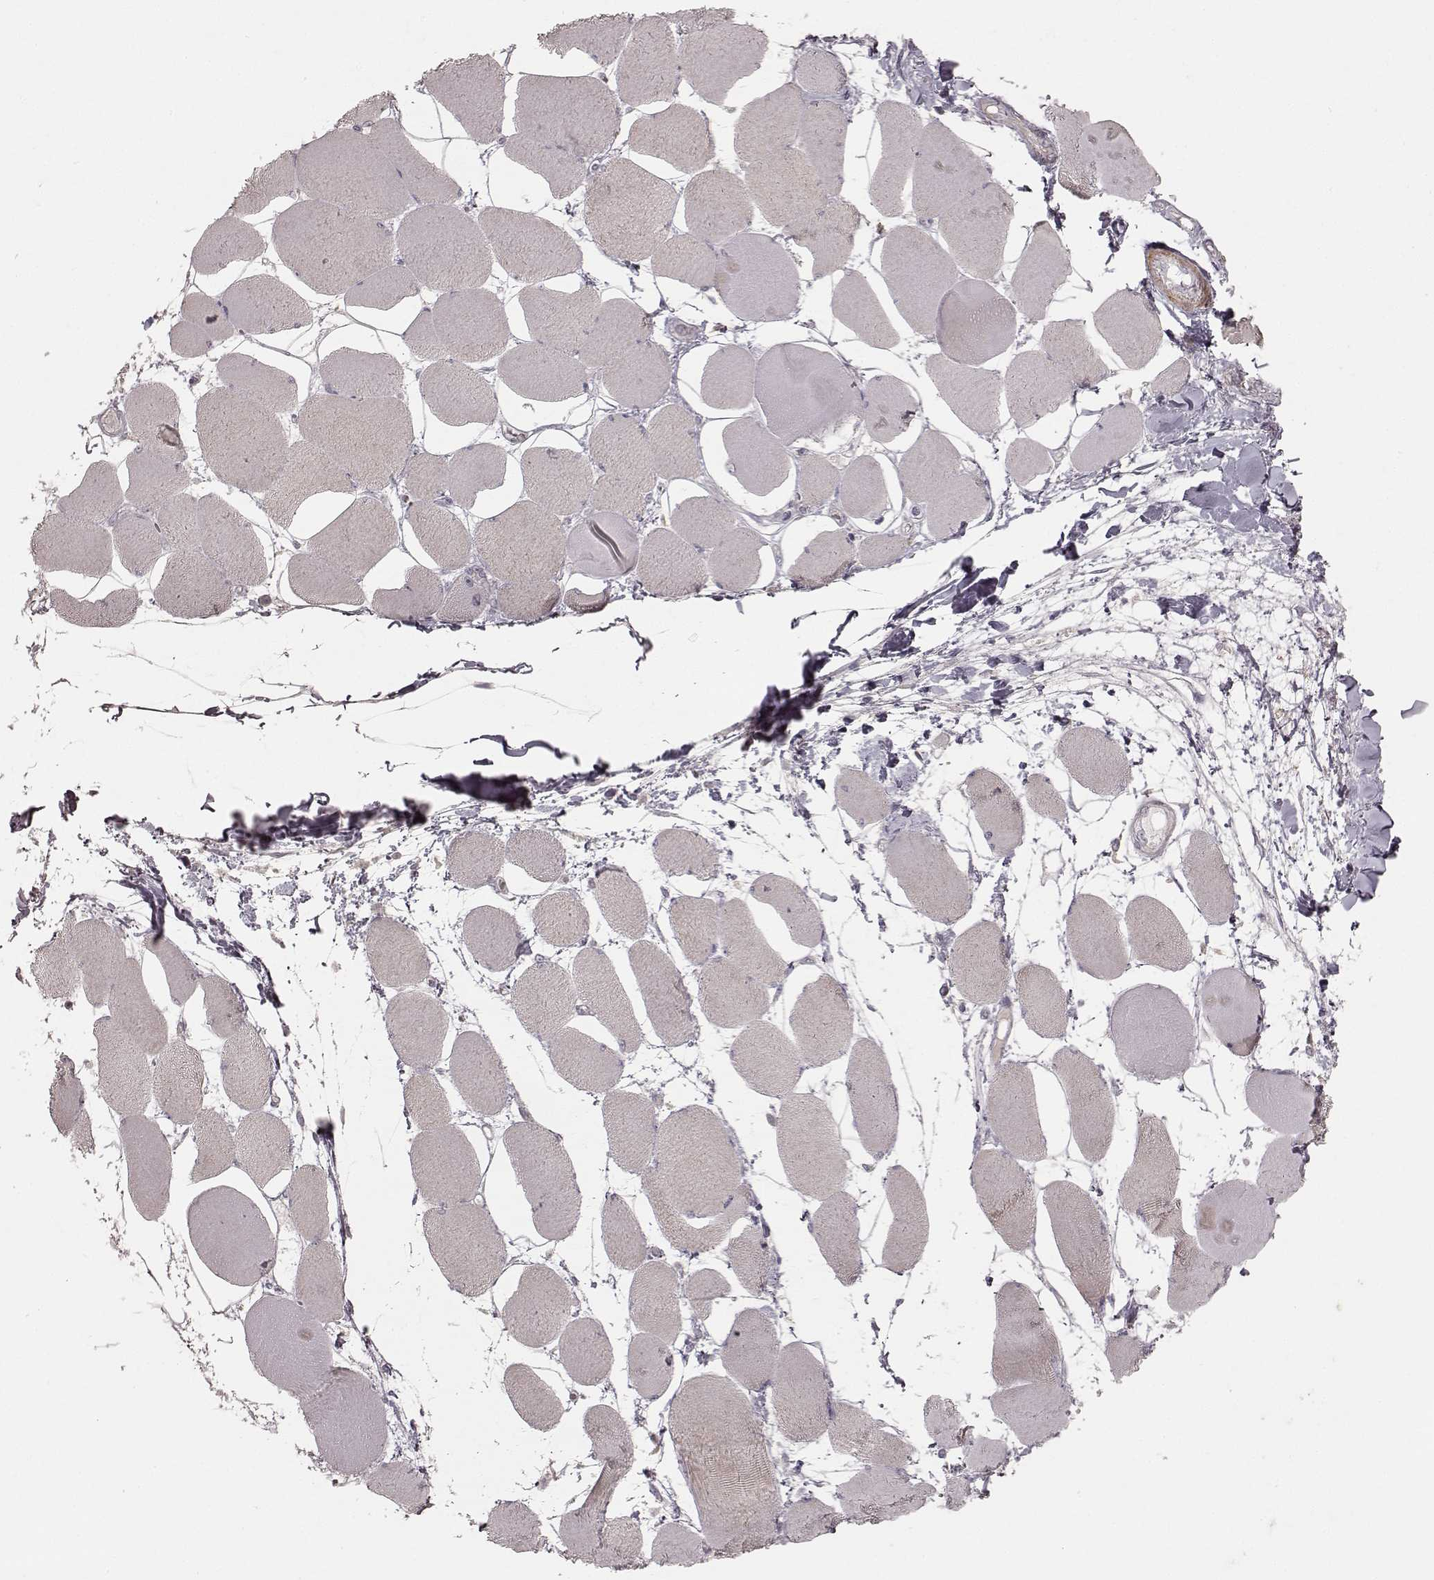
{"staining": {"intensity": "negative", "quantity": "none", "location": "none"}, "tissue": "skeletal muscle", "cell_type": "Myocytes", "image_type": "normal", "snomed": [{"axis": "morphology", "description": "Normal tissue, NOS"}, {"axis": "topography", "description": "Skeletal muscle"}], "caption": "DAB immunohistochemical staining of unremarkable skeletal muscle exhibits no significant expression in myocytes.", "gene": "PRLHR", "patient": {"sex": "female", "age": 75}}